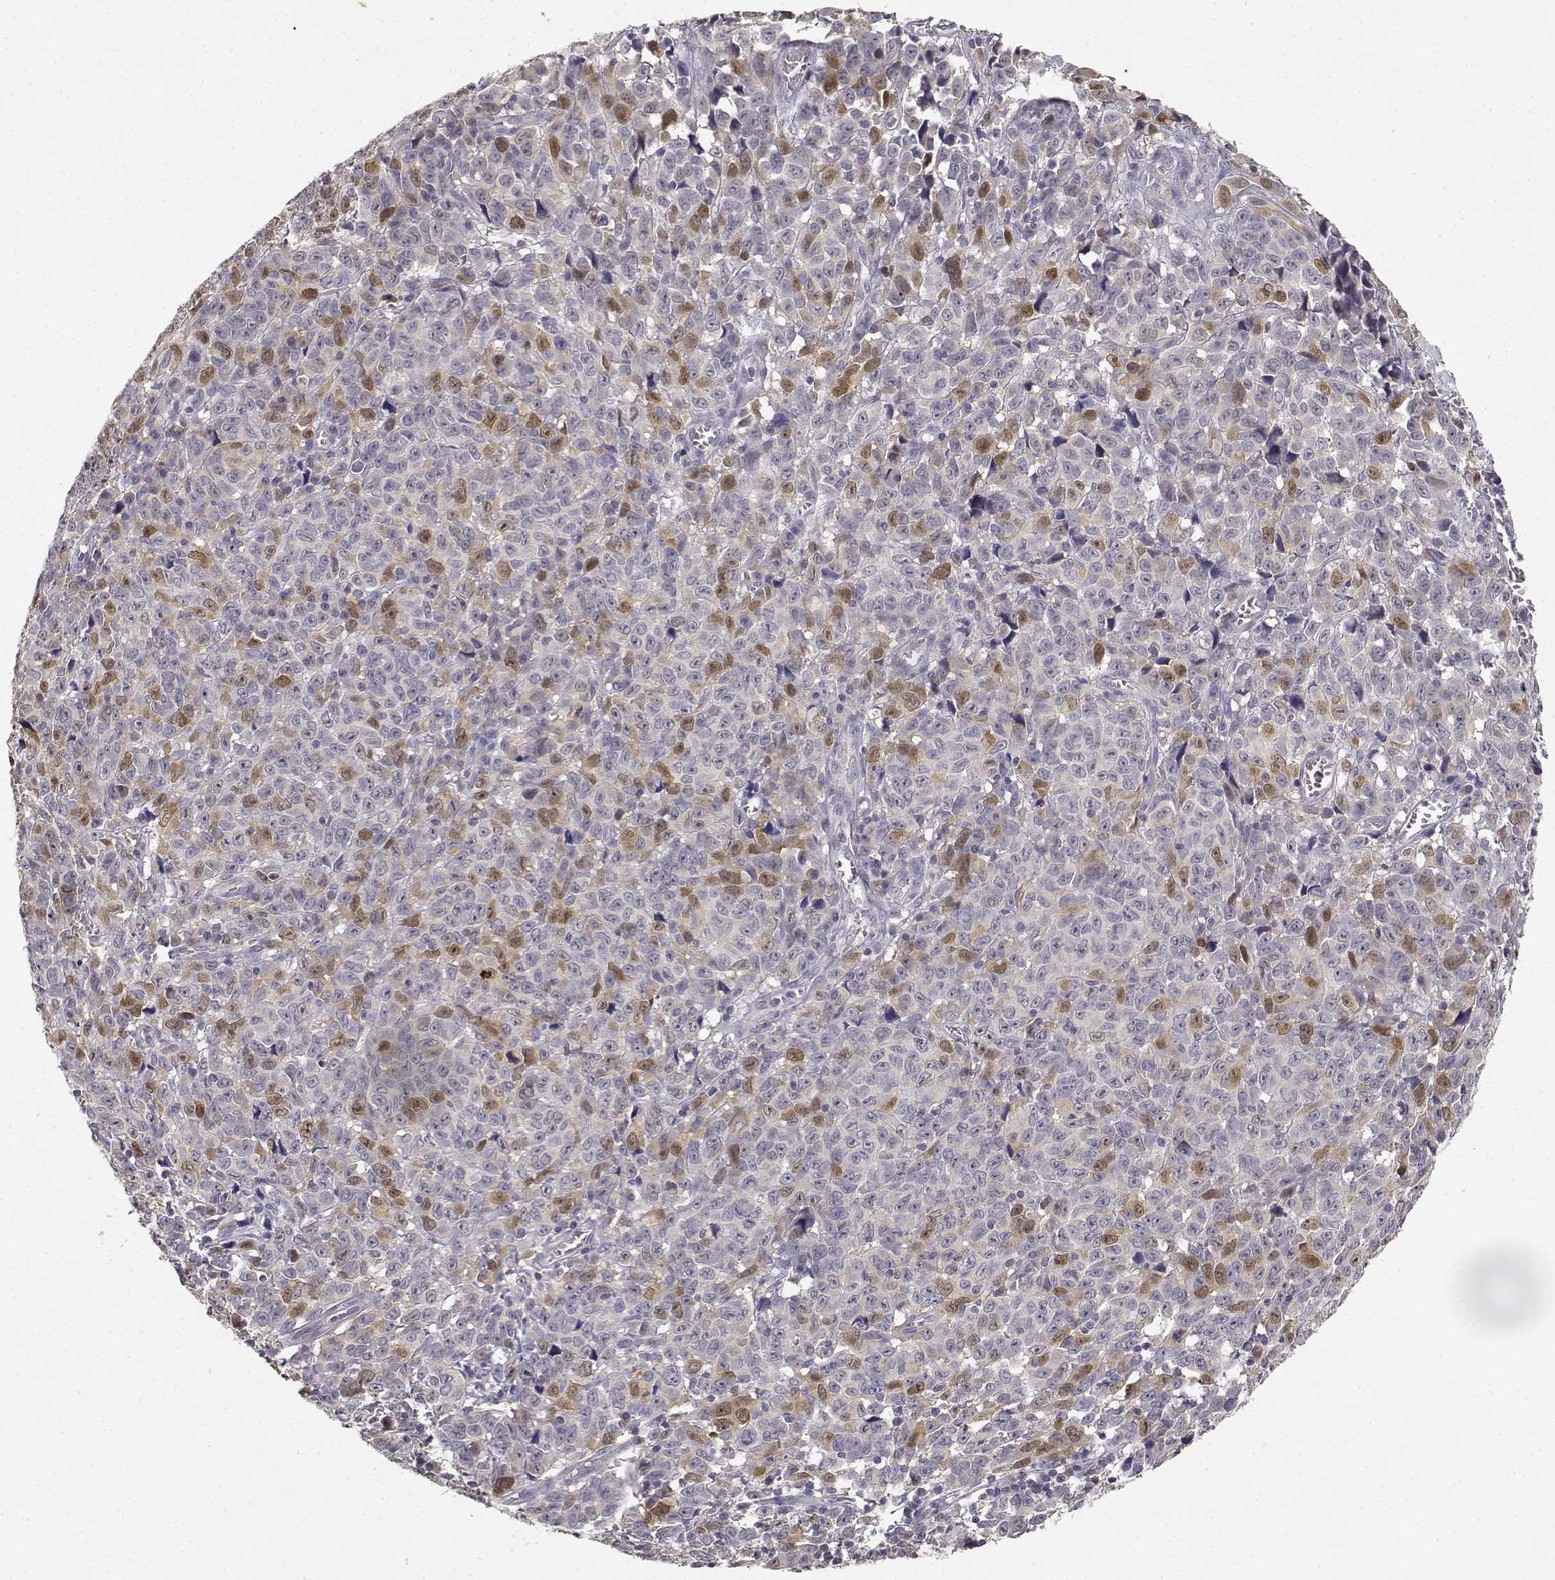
{"staining": {"intensity": "moderate", "quantity": "<25%", "location": "nuclear"}, "tissue": "melanoma", "cell_type": "Tumor cells", "image_type": "cancer", "snomed": [{"axis": "morphology", "description": "Malignant melanoma, NOS"}, {"axis": "topography", "description": "Vulva, labia, clitoris and Bartholin´s gland, NO"}], "caption": "This is a micrograph of IHC staining of melanoma, which shows moderate positivity in the nuclear of tumor cells.", "gene": "RAD51", "patient": {"sex": "female", "age": 75}}